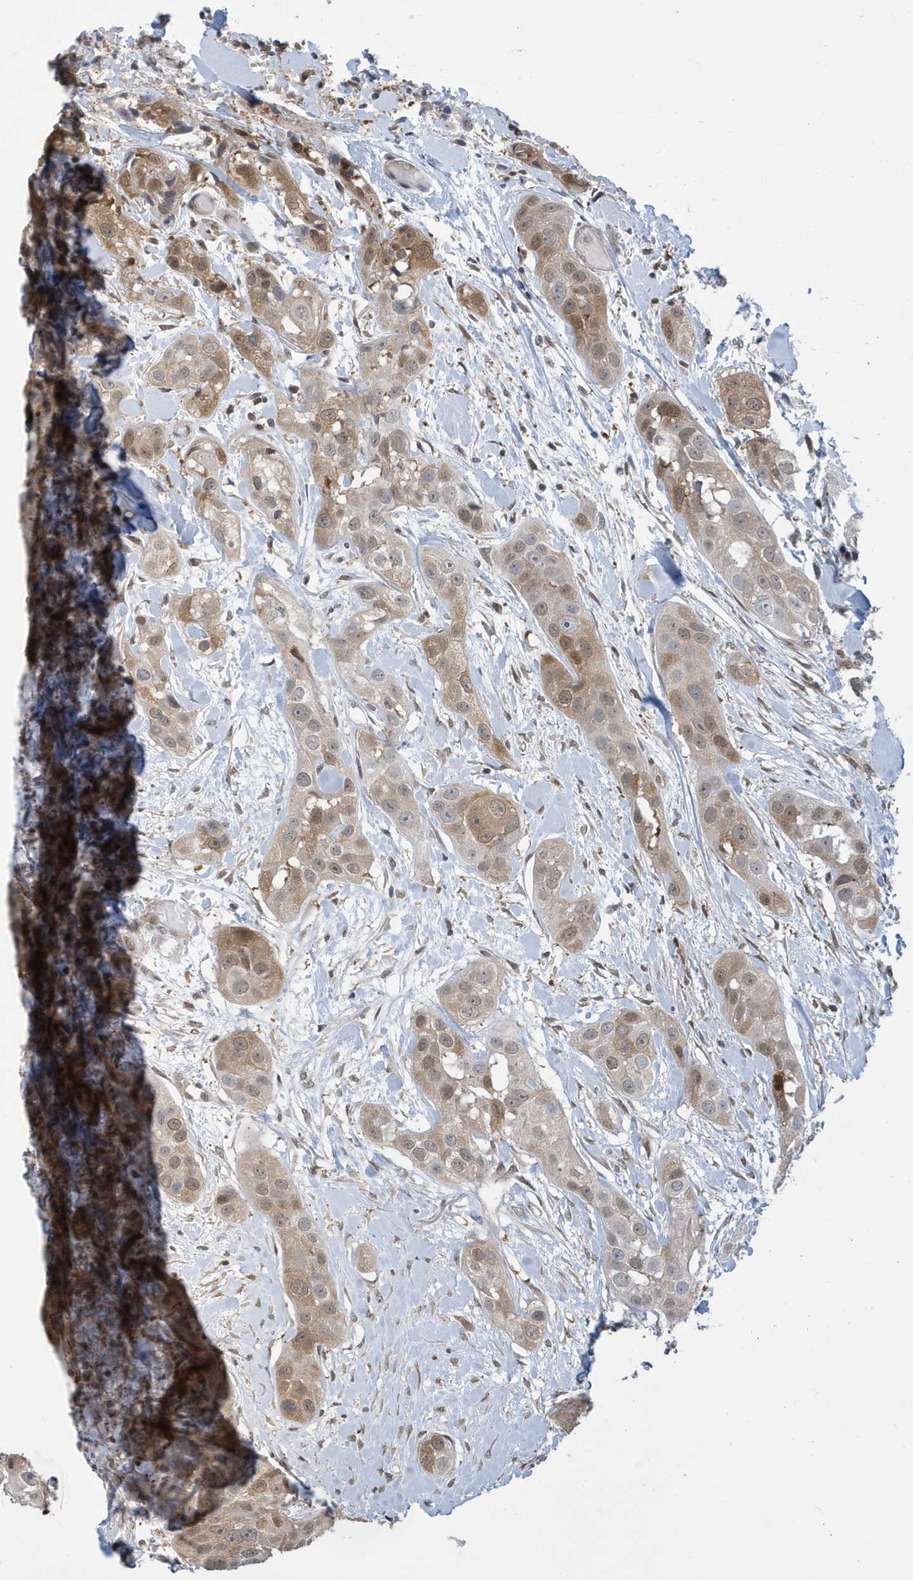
{"staining": {"intensity": "moderate", "quantity": "<25%", "location": "cytoplasmic/membranous,nuclear"}, "tissue": "head and neck cancer", "cell_type": "Tumor cells", "image_type": "cancer", "snomed": [{"axis": "morphology", "description": "Normal tissue, NOS"}, {"axis": "morphology", "description": "Squamous cell carcinoma, NOS"}, {"axis": "topography", "description": "Skeletal muscle"}, {"axis": "topography", "description": "Head-Neck"}], "caption": "Head and neck squamous cell carcinoma was stained to show a protein in brown. There is low levels of moderate cytoplasmic/membranous and nuclear expression in approximately <25% of tumor cells.", "gene": "UBQLN1", "patient": {"sex": "male", "age": 51}}